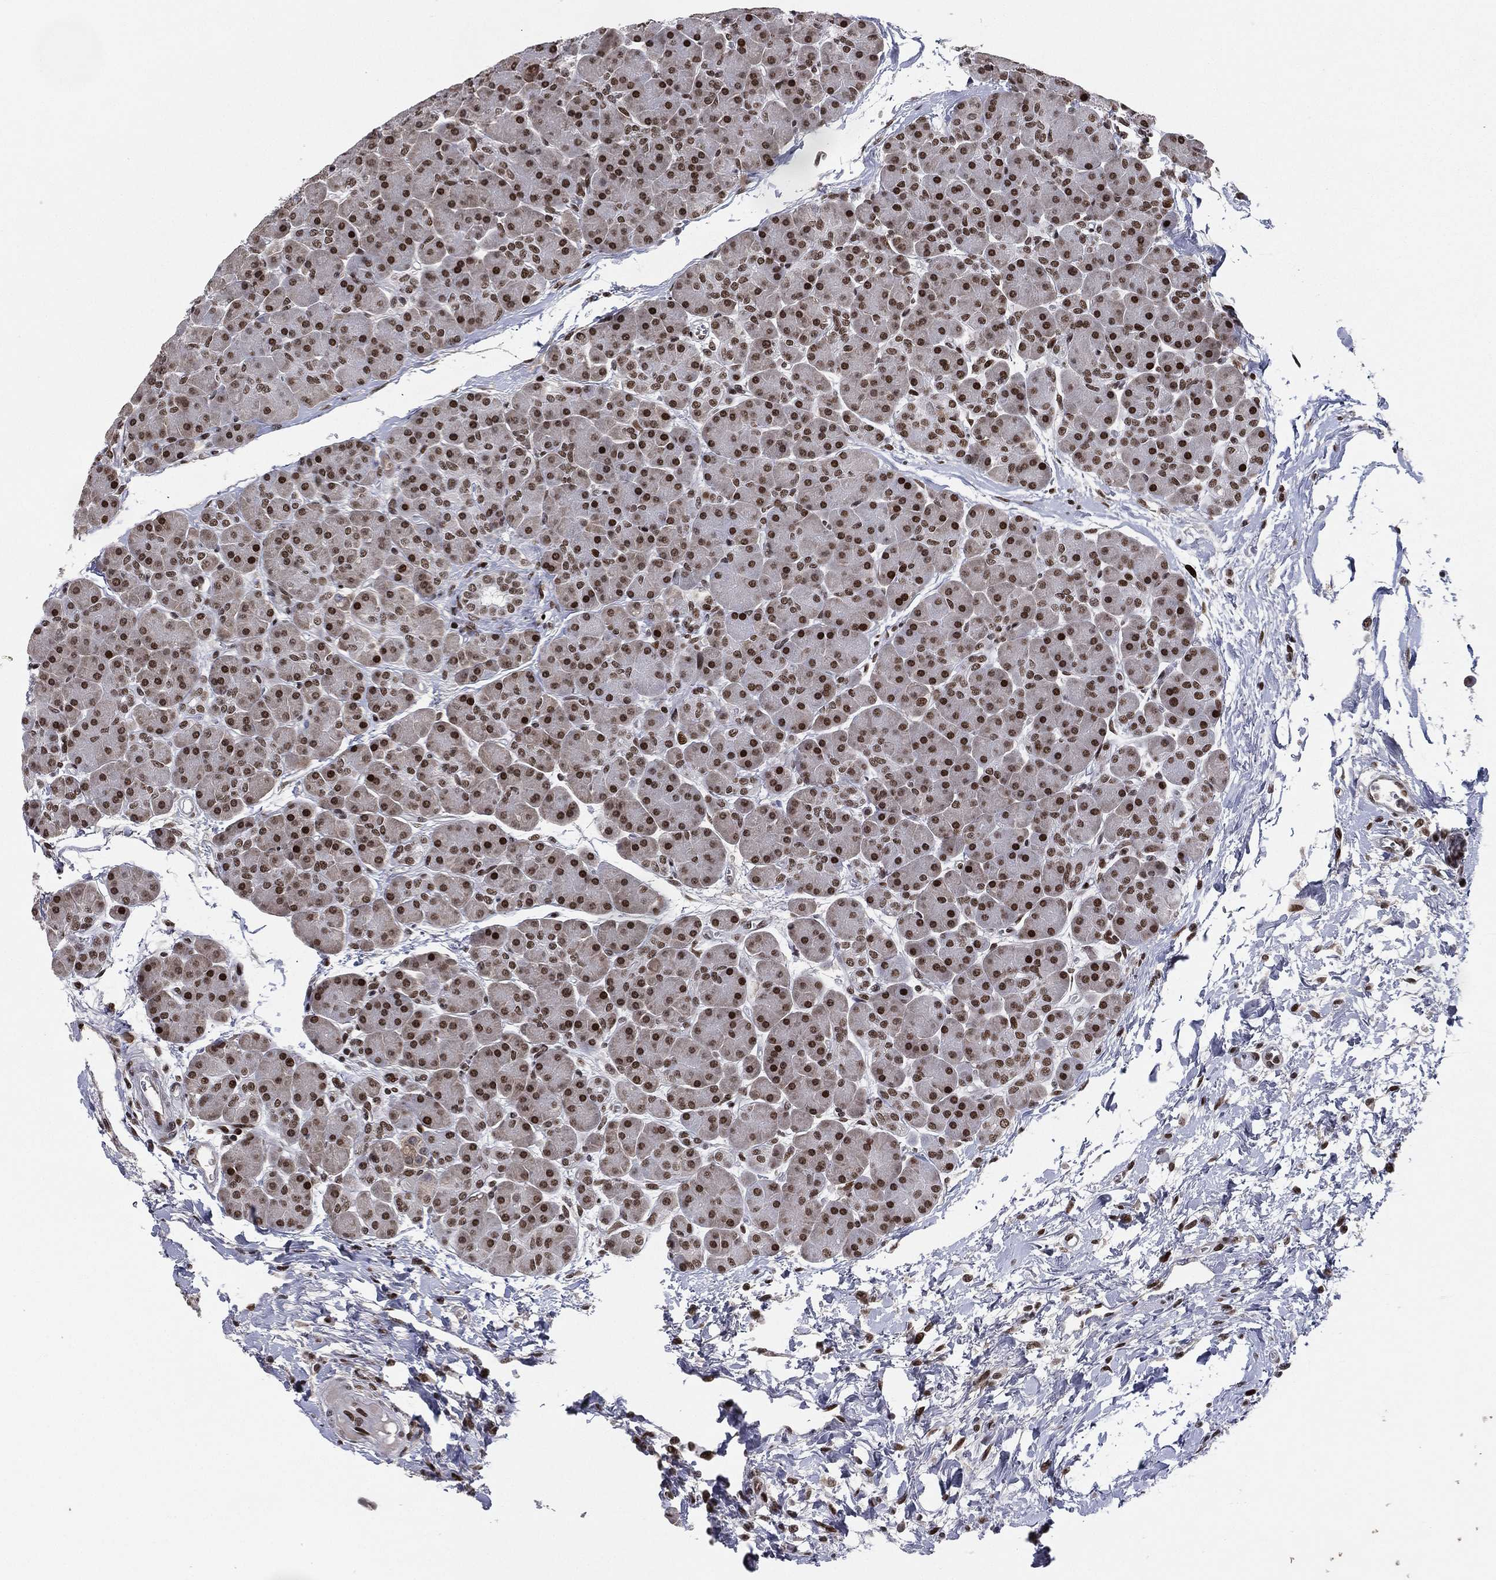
{"staining": {"intensity": "strong", "quantity": ">75%", "location": "nuclear"}, "tissue": "pancreas", "cell_type": "Exocrine glandular cells", "image_type": "normal", "snomed": [{"axis": "morphology", "description": "Normal tissue, NOS"}, {"axis": "topography", "description": "Pancreas"}], "caption": "Approximately >75% of exocrine glandular cells in normal human pancreas demonstrate strong nuclear protein expression as visualized by brown immunohistochemical staining.", "gene": "RTF1", "patient": {"sex": "female", "age": 44}}